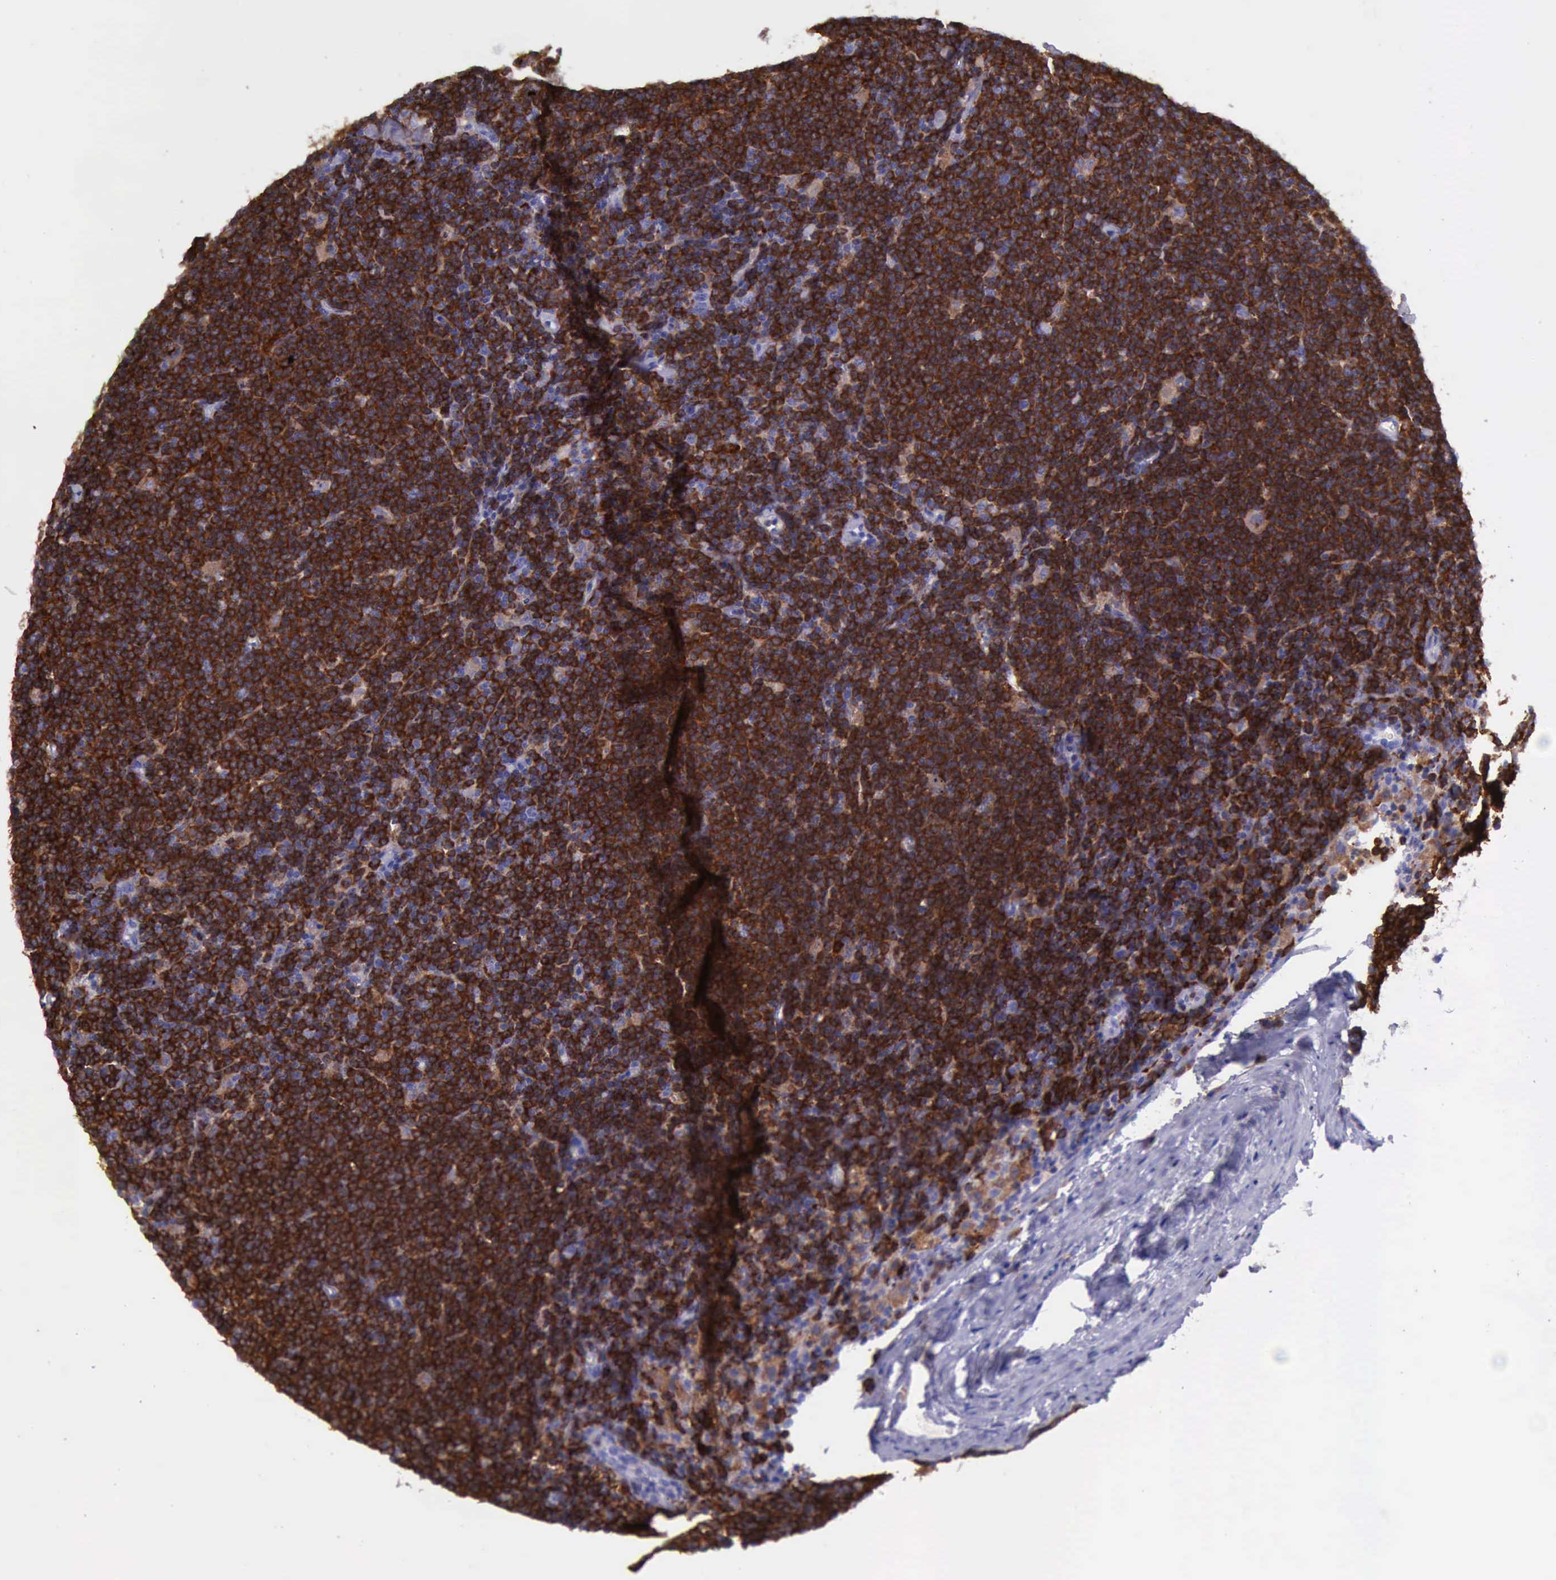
{"staining": {"intensity": "strong", "quantity": ">75%", "location": "cytoplasmic/membranous"}, "tissue": "lymphoma", "cell_type": "Tumor cells", "image_type": "cancer", "snomed": [{"axis": "morphology", "description": "Malignant lymphoma, non-Hodgkin's type, Low grade"}, {"axis": "topography", "description": "Lymph node"}], "caption": "The micrograph exhibits a brown stain indicating the presence of a protein in the cytoplasmic/membranous of tumor cells in lymphoma. Nuclei are stained in blue.", "gene": "BTK", "patient": {"sex": "male", "age": 65}}